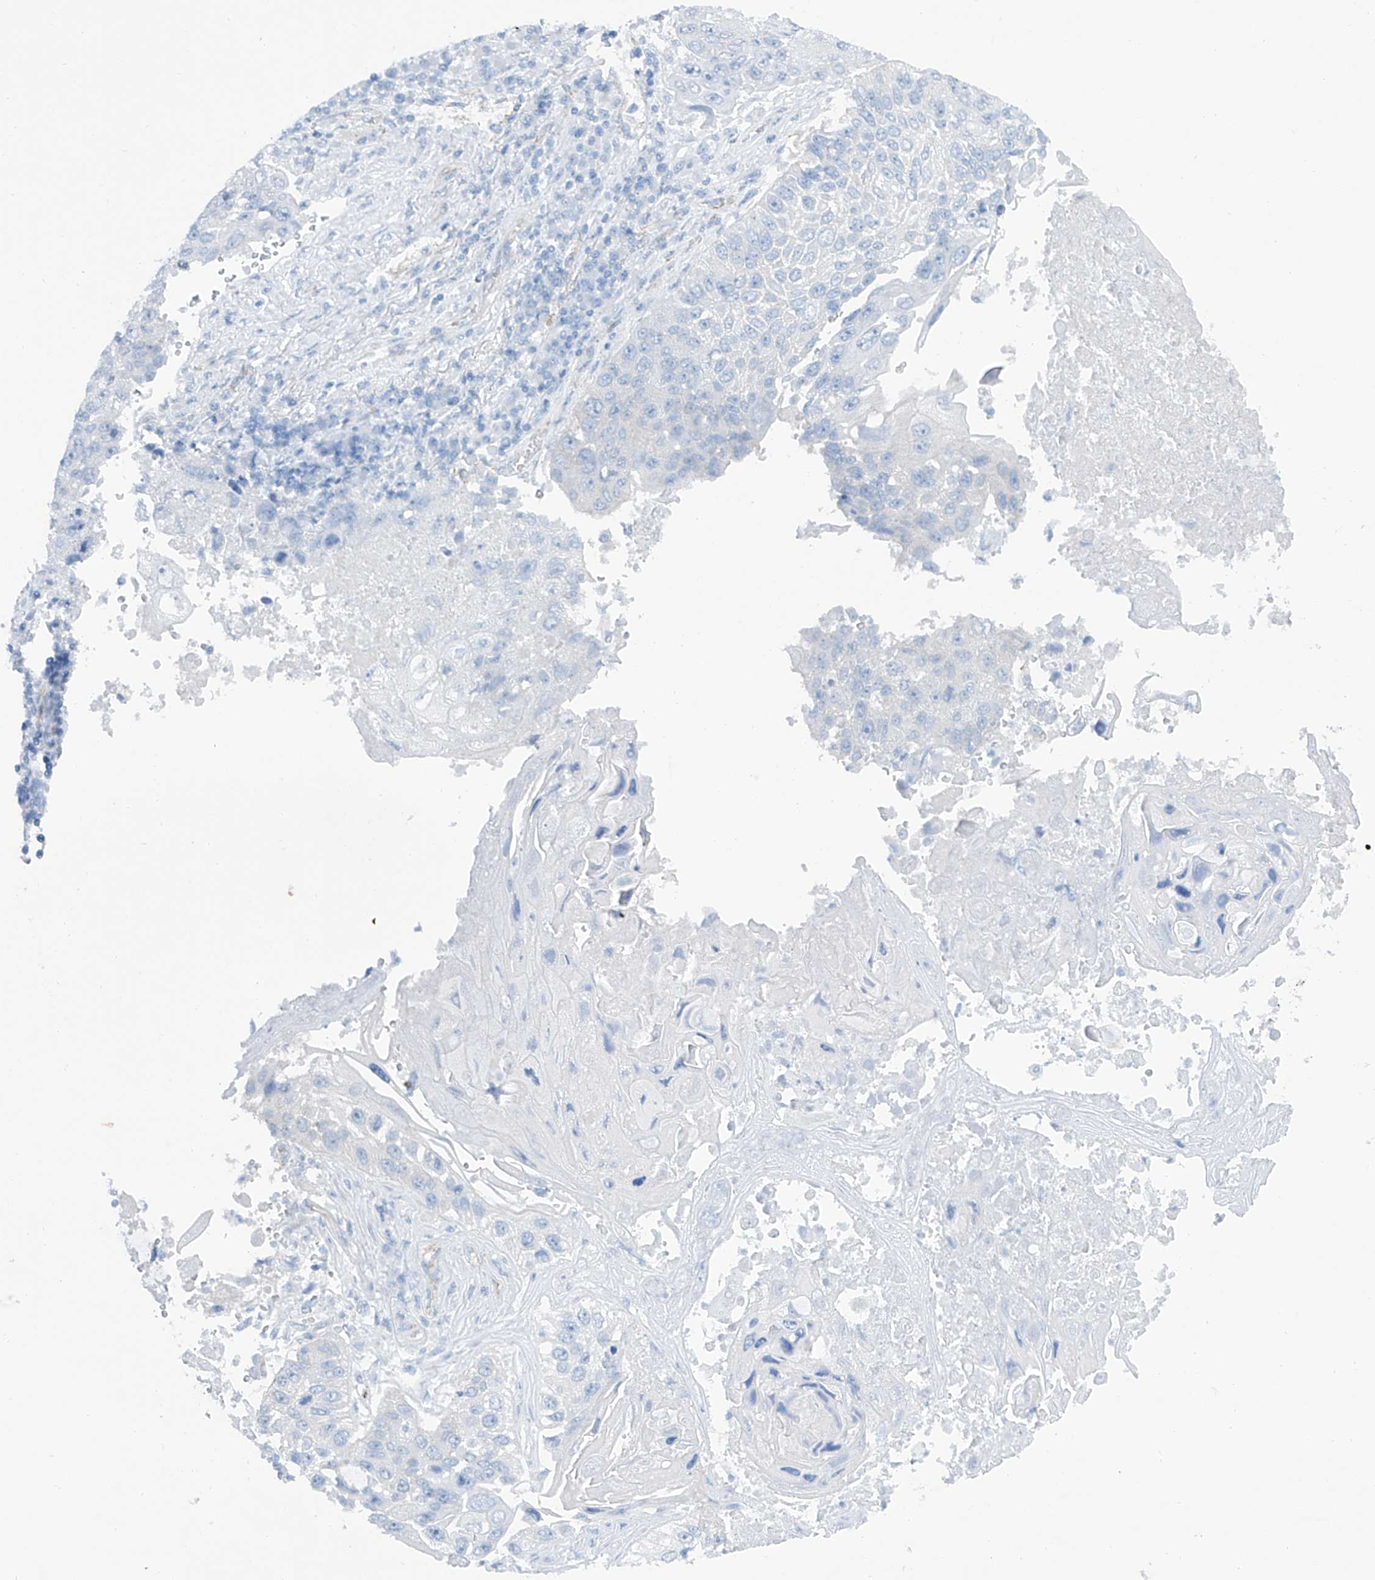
{"staining": {"intensity": "negative", "quantity": "none", "location": "none"}, "tissue": "lung cancer", "cell_type": "Tumor cells", "image_type": "cancer", "snomed": [{"axis": "morphology", "description": "Squamous cell carcinoma, NOS"}, {"axis": "topography", "description": "Lung"}], "caption": "The histopathology image exhibits no significant staining in tumor cells of lung cancer (squamous cell carcinoma). (Stains: DAB (3,3'-diaminobenzidine) immunohistochemistry (IHC) with hematoxylin counter stain, Microscopy: brightfield microscopy at high magnification).", "gene": "MAGI1", "patient": {"sex": "male", "age": 61}}